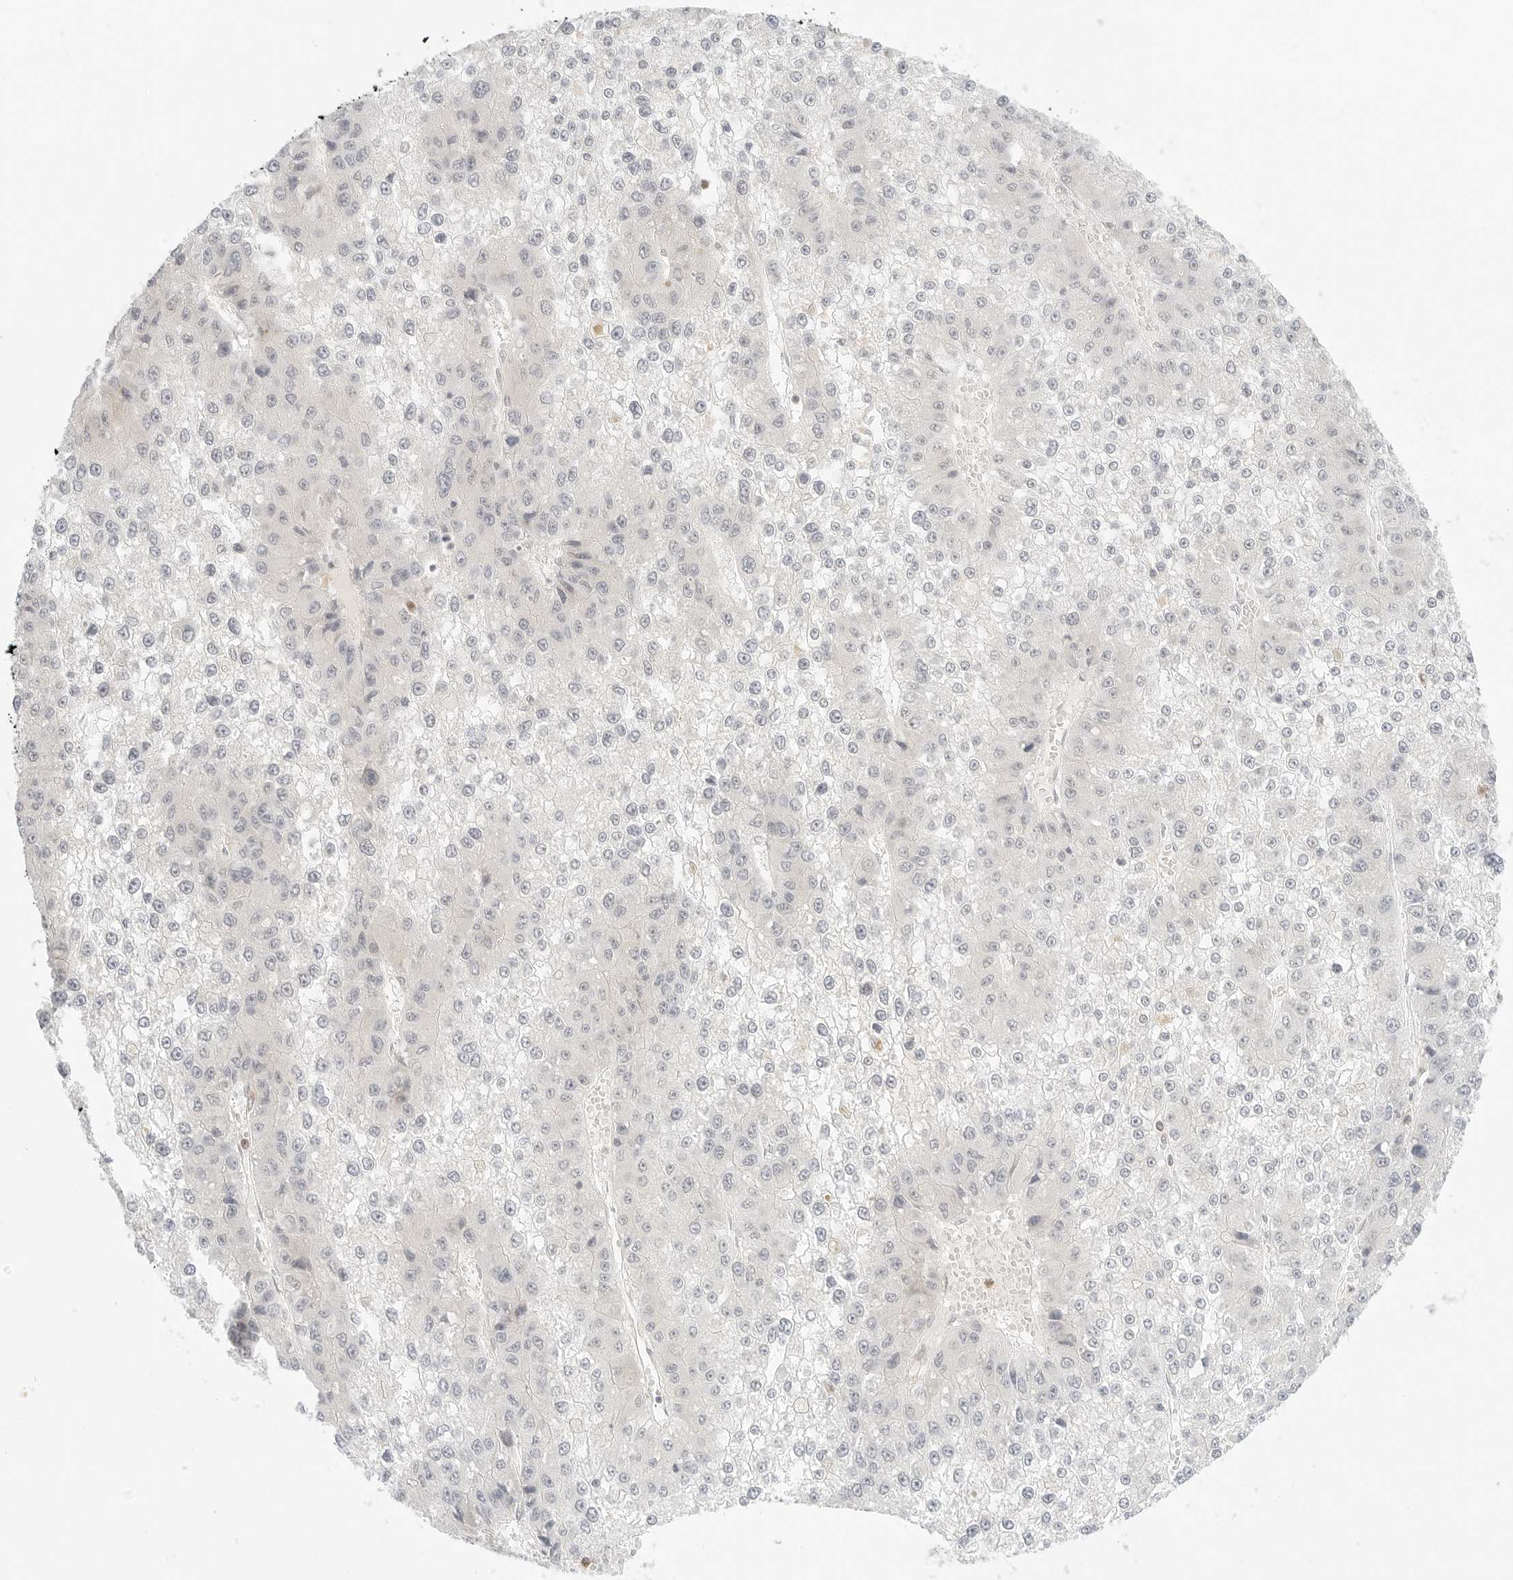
{"staining": {"intensity": "negative", "quantity": "none", "location": "none"}, "tissue": "liver cancer", "cell_type": "Tumor cells", "image_type": "cancer", "snomed": [{"axis": "morphology", "description": "Carcinoma, Hepatocellular, NOS"}, {"axis": "topography", "description": "Liver"}], "caption": "Hepatocellular carcinoma (liver) was stained to show a protein in brown. There is no significant positivity in tumor cells.", "gene": "GNAS", "patient": {"sex": "female", "age": 73}}